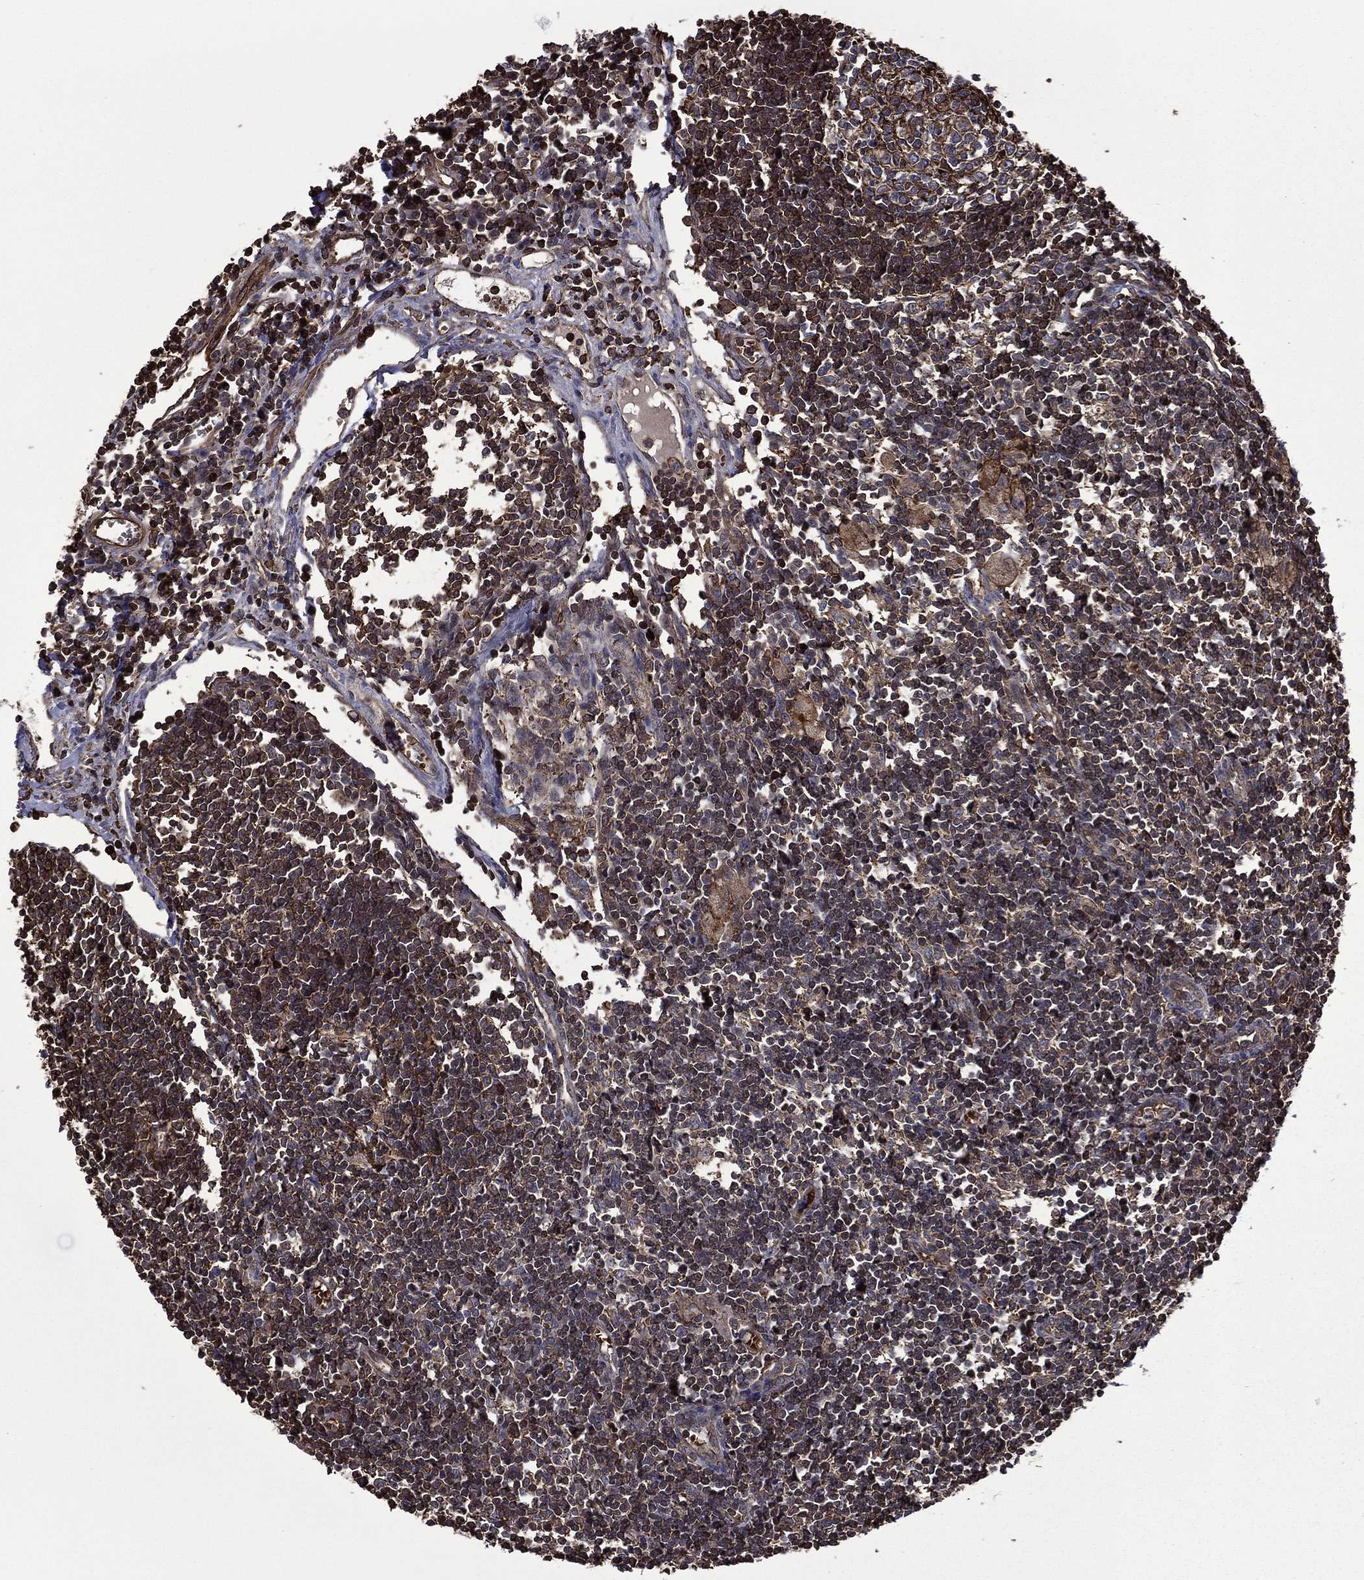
{"staining": {"intensity": "moderate", "quantity": ">75%", "location": "cytoplasmic/membranous"}, "tissue": "lymph node", "cell_type": "Germinal center cells", "image_type": "normal", "snomed": [{"axis": "morphology", "description": "Normal tissue, NOS"}, {"axis": "morphology", "description": "Adenocarcinoma, NOS"}, {"axis": "topography", "description": "Lymph node"}, {"axis": "topography", "description": "Pancreas"}], "caption": "Lymph node stained with immunohistochemistry (IHC) shows moderate cytoplasmic/membranous positivity in approximately >75% of germinal center cells. (Stains: DAB (3,3'-diaminobenzidine) in brown, nuclei in blue, Microscopy: brightfield microscopy at high magnification).", "gene": "PLPP3", "patient": {"sex": "female", "age": 58}}